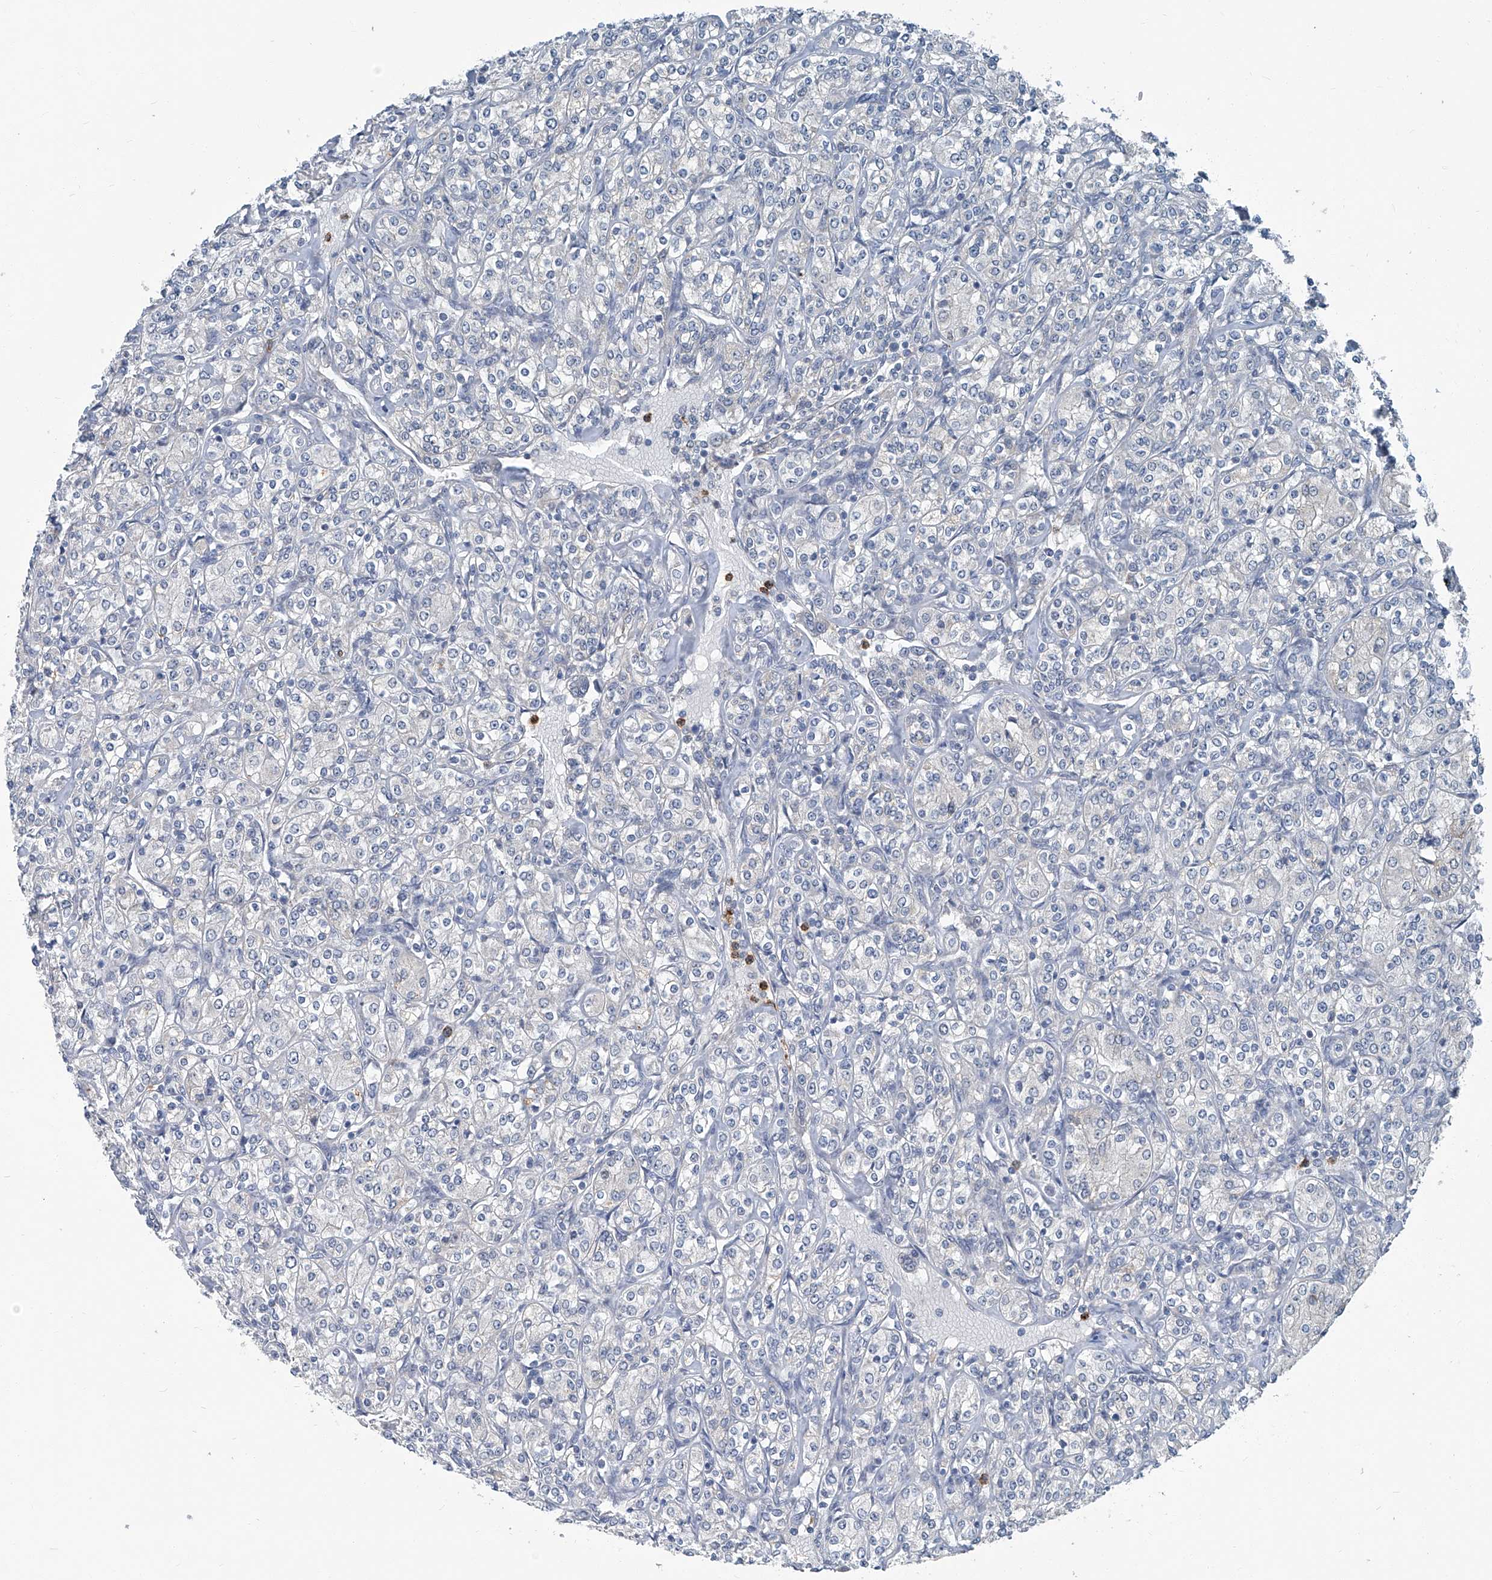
{"staining": {"intensity": "negative", "quantity": "none", "location": "none"}, "tissue": "renal cancer", "cell_type": "Tumor cells", "image_type": "cancer", "snomed": [{"axis": "morphology", "description": "Adenocarcinoma, NOS"}, {"axis": "topography", "description": "Kidney"}], "caption": "The image exhibits no significant positivity in tumor cells of renal adenocarcinoma.", "gene": "AKNAD1", "patient": {"sex": "male", "age": 77}}